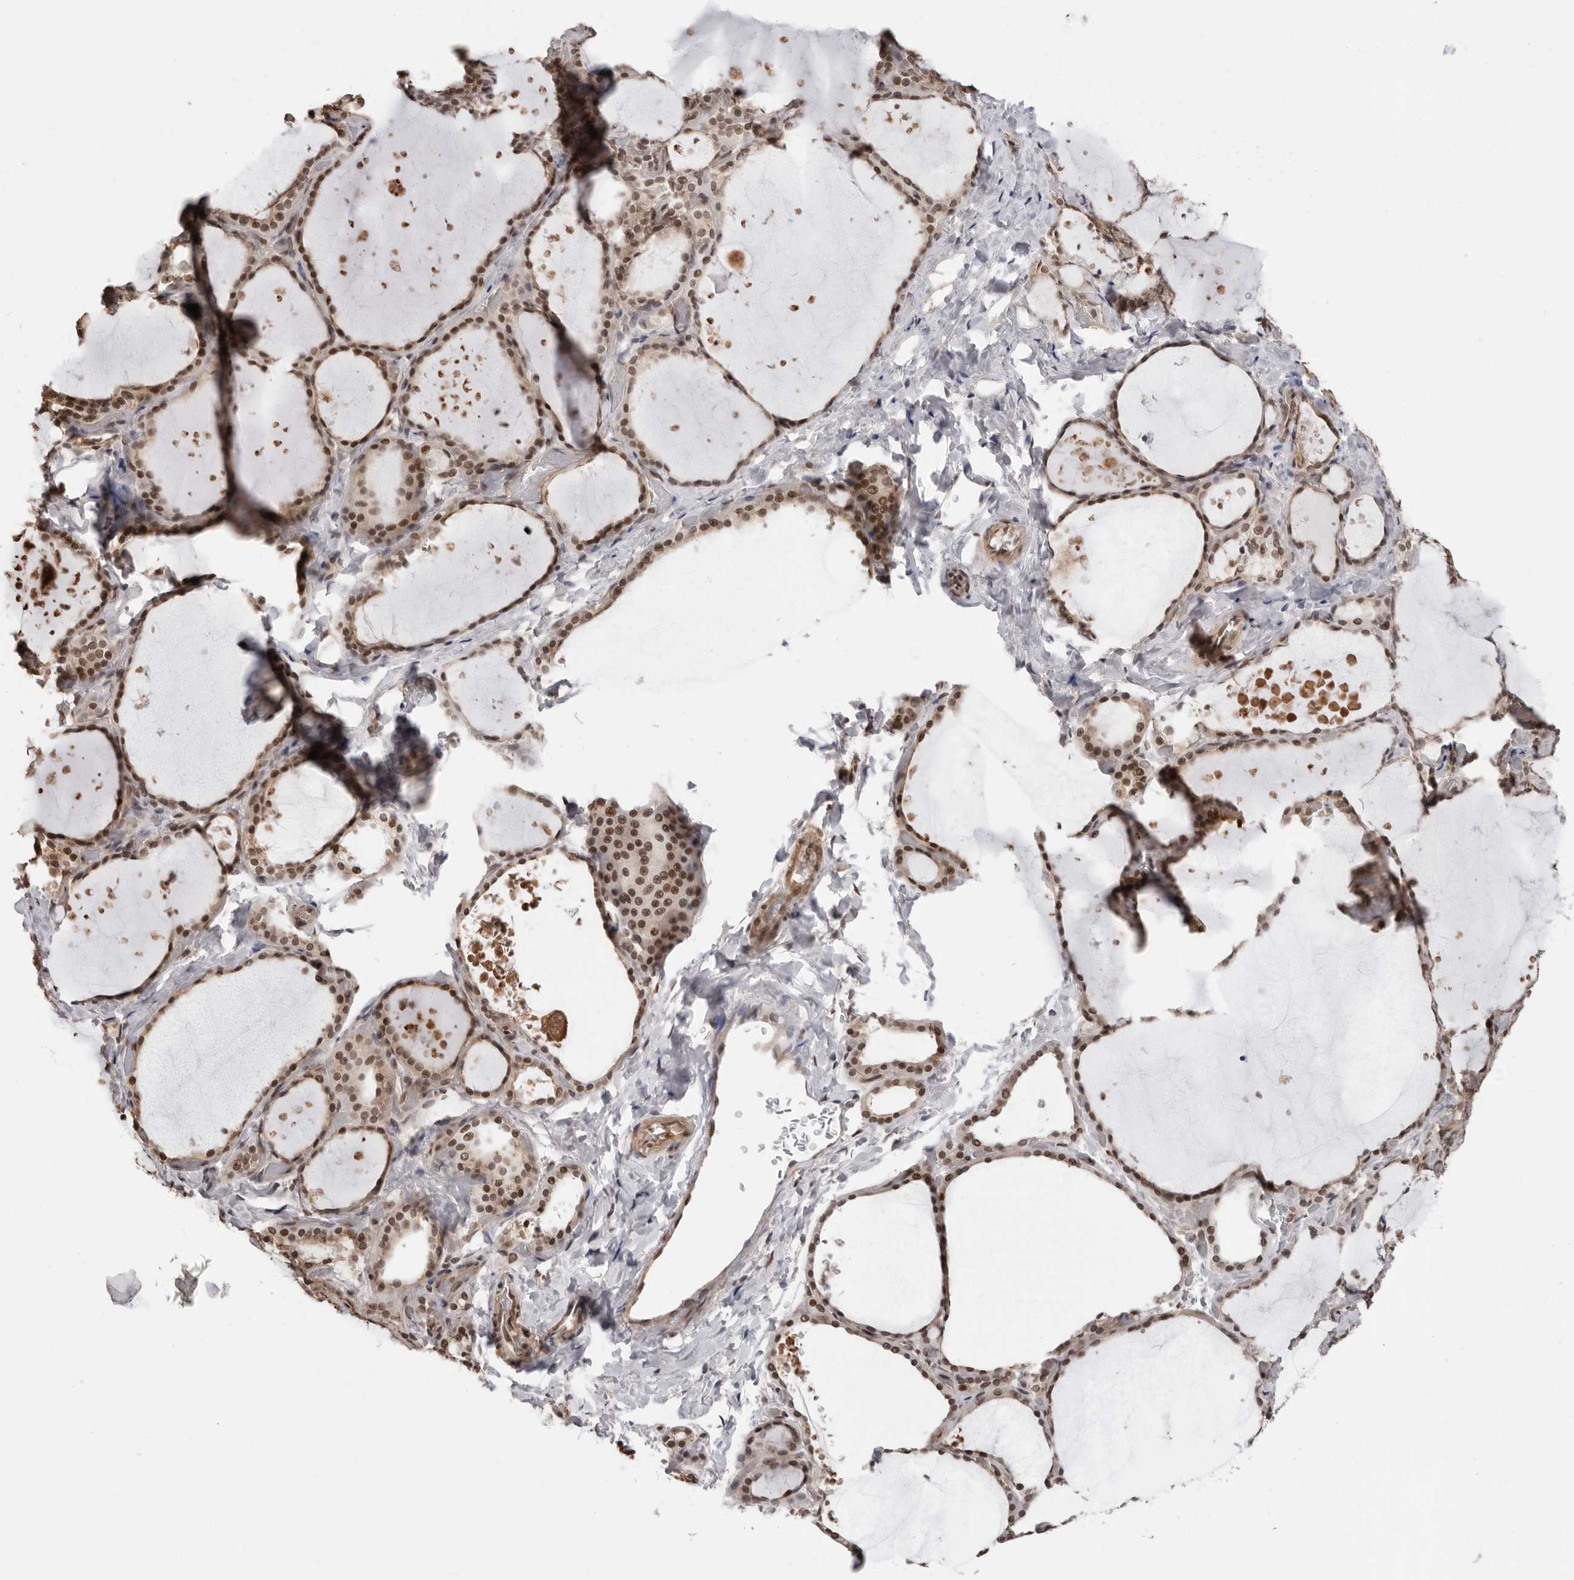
{"staining": {"intensity": "moderate", "quantity": ">75%", "location": "cytoplasmic/membranous,nuclear"}, "tissue": "thyroid gland", "cell_type": "Glandular cells", "image_type": "normal", "snomed": [{"axis": "morphology", "description": "Normal tissue, NOS"}, {"axis": "topography", "description": "Thyroid gland"}], "caption": "Glandular cells demonstrate medium levels of moderate cytoplasmic/membranous,nuclear staining in about >75% of cells in benign thyroid gland.", "gene": "SDE2", "patient": {"sex": "female", "age": 44}}